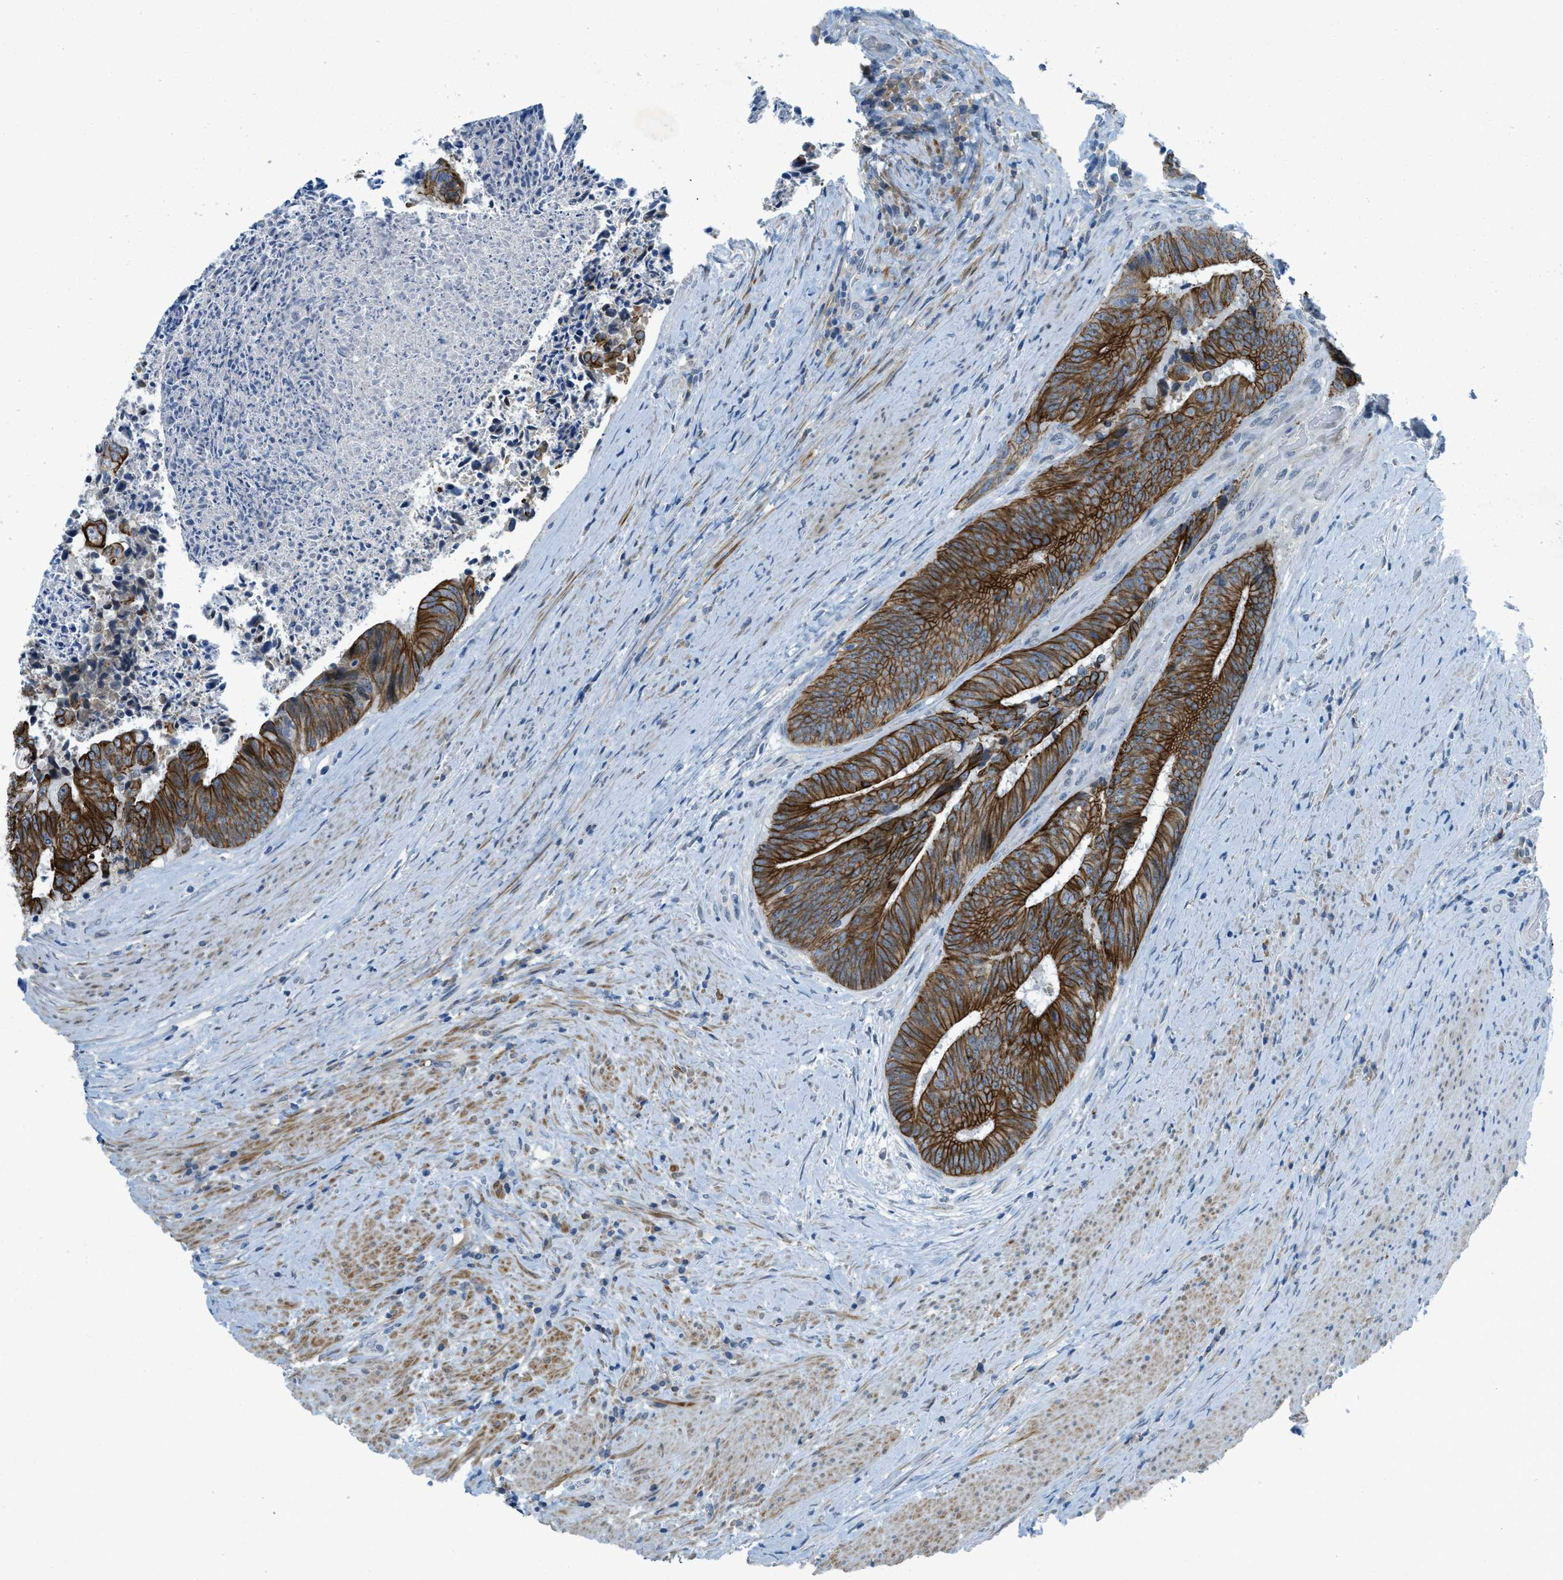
{"staining": {"intensity": "strong", "quantity": ">75%", "location": "cytoplasmic/membranous"}, "tissue": "colorectal cancer", "cell_type": "Tumor cells", "image_type": "cancer", "snomed": [{"axis": "morphology", "description": "Adenocarcinoma, NOS"}, {"axis": "topography", "description": "Rectum"}], "caption": "IHC of colorectal cancer displays high levels of strong cytoplasmic/membranous staining in approximately >75% of tumor cells. (Stains: DAB in brown, nuclei in blue, Microscopy: brightfield microscopy at high magnification).", "gene": "KLHL8", "patient": {"sex": "male", "age": 72}}